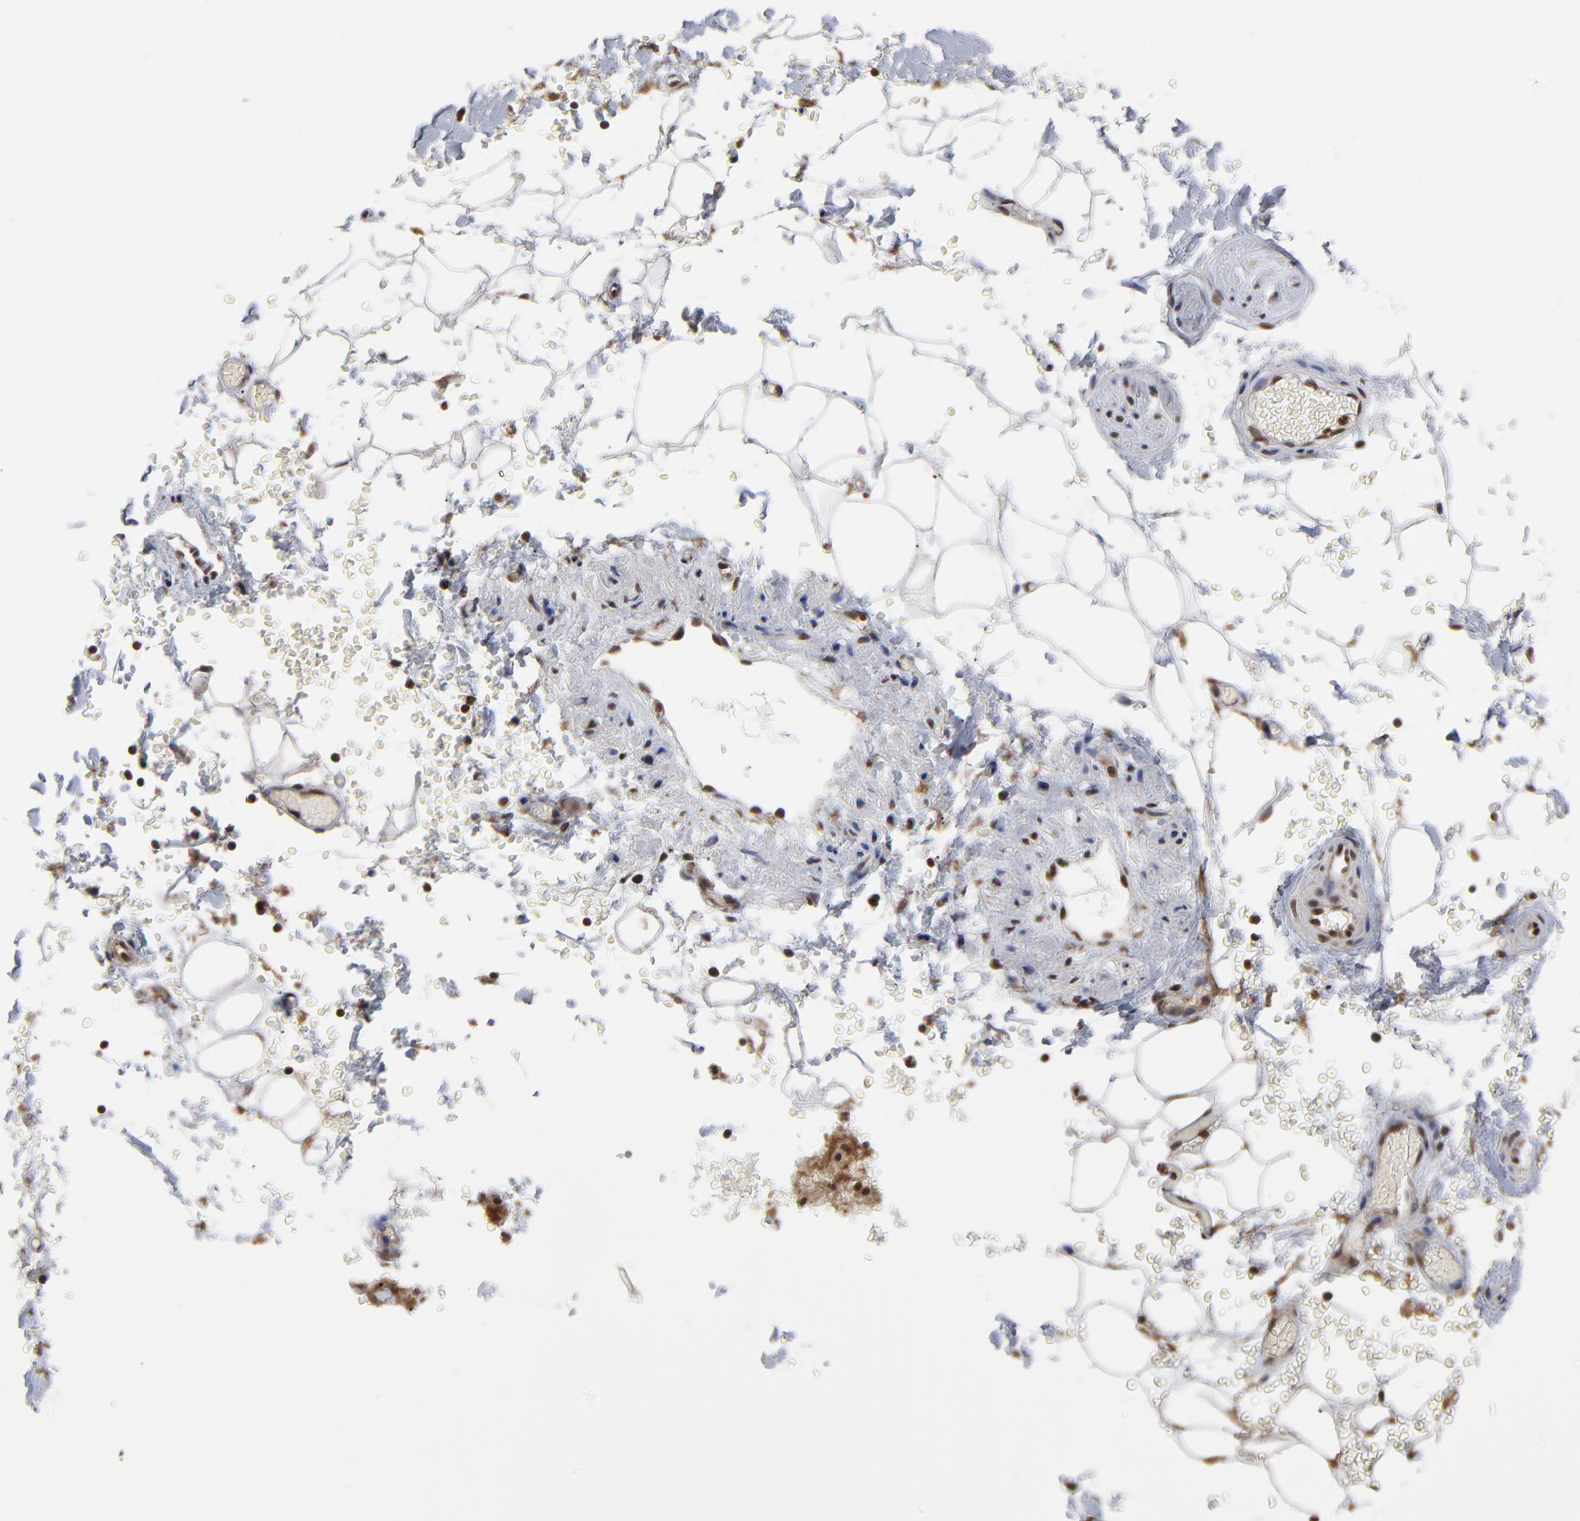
{"staining": {"intensity": "moderate", "quantity": ">75%", "location": "nuclear"}, "tissue": "adipose tissue", "cell_type": "Adipocytes", "image_type": "normal", "snomed": [{"axis": "morphology", "description": "Normal tissue, NOS"}, {"axis": "topography", "description": "Bronchus"}, {"axis": "topography", "description": "Lung"}], "caption": "Adipocytes exhibit moderate nuclear positivity in approximately >75% of cells in benign adipose tissue. The protein is stained brown, and the nuclei are stained in blue (DAB (3,3'-diaminobenzidine) IHC with brightfield microscopy, high magnification).", "gene": "ZNF777", "patient": {"sex": "female", "age": 56}}